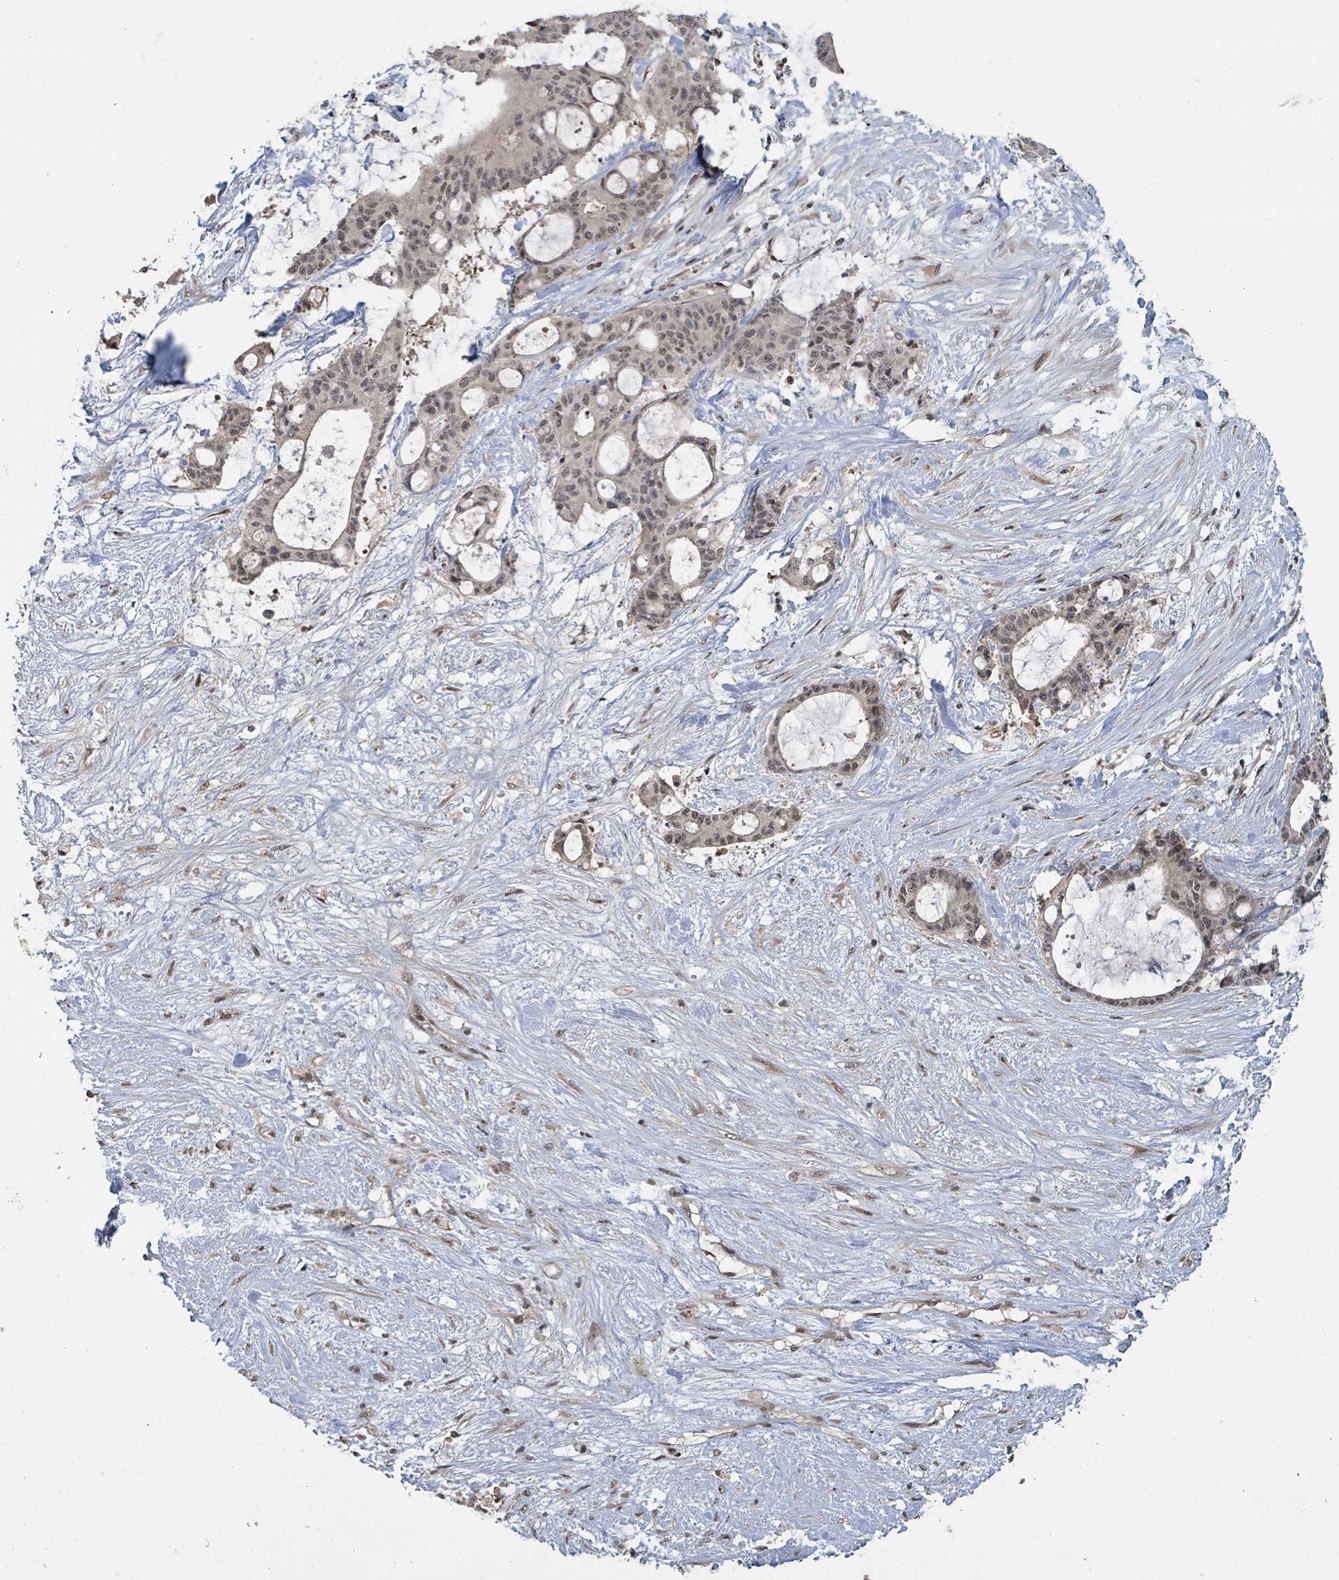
{"staining": {"intensity": "weak", "quantity": ">75%", "location": "nuclear"}, "tissue": "liver cancer", "cell_type": "Tumor cells", "image_type": "cancer", "snomed": [{"axis": "morphology", "description": "Normal tissue, NOS"}, {"axis": "morphology", "description": "Cholangiocarcinoma"}, {"axis": "topography", "description": "Liver"}, {"axis": "topography", "description": "Peripheral nerve tissue"}], "caption": "IHC micrograph of neoplastic tissue: human liver cancer stained using IHC displays low levels of weak protein expression localized specifically in the nuclear of tumor cells, appearing as a nuclear brown color.", "gene": "ZBTB14", "patient": {"sex": "female", "age": 73}}